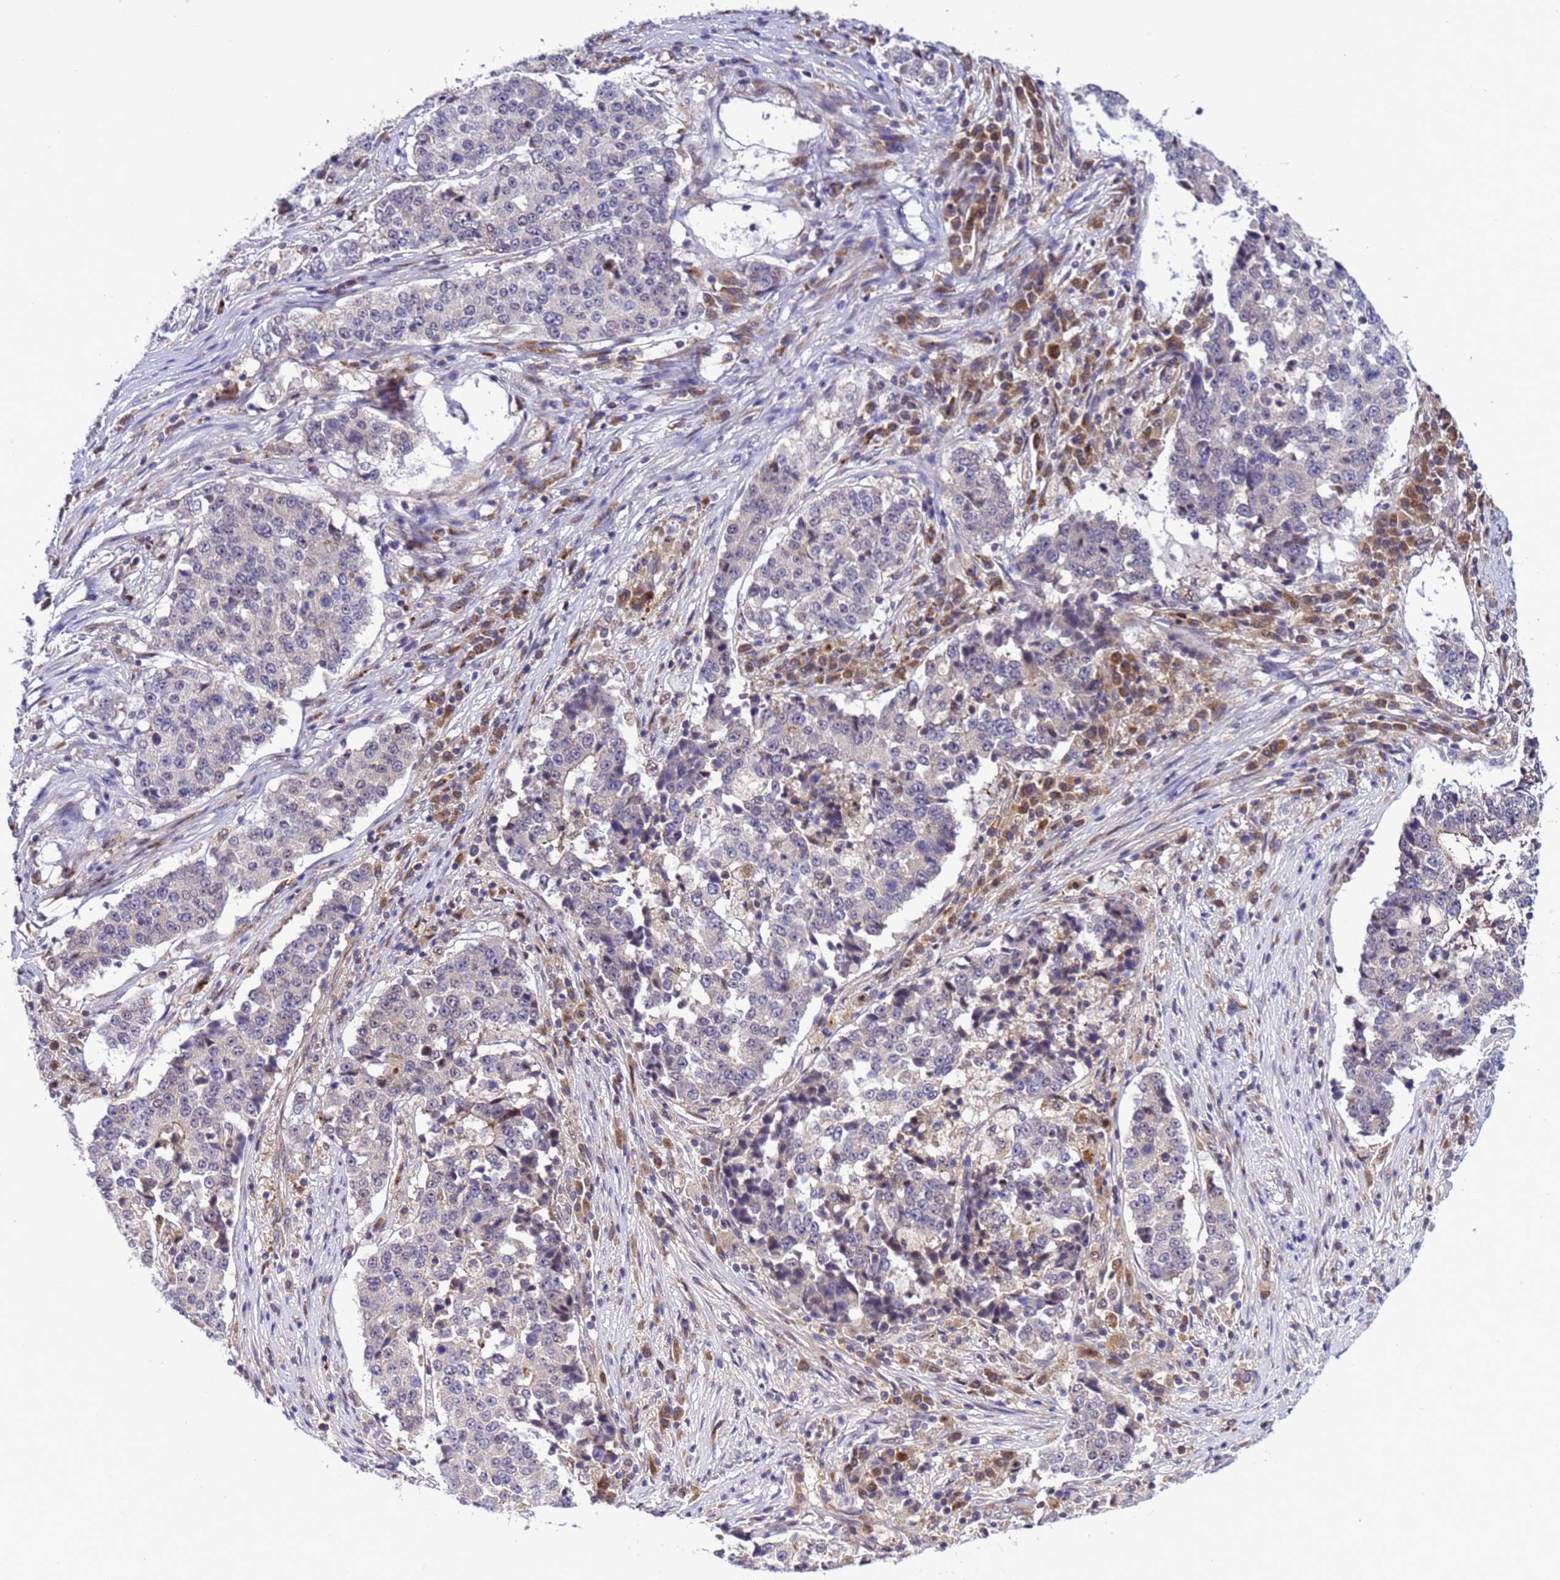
{"staining": {"intensity": "negative", "quantity": "none", "location": "none"}, "tissue": "stomach cancer", "cell_type": "Tumor cells", "image_type": "cancer", "snomed": [{"axis": "morphology", "description": "Adenocarcinoma, NOS"}, {"axis": "topography", "description": "Stomach"}], "caption": "Immunohistochemistry (IHC) photomicrograph of human stomach cancer (adenocarcinoma) stained for a protein (brown), which shows no expression in tumor cells.", "gene": "RASD1", "patient": {"sex": "male", "age": 59}}